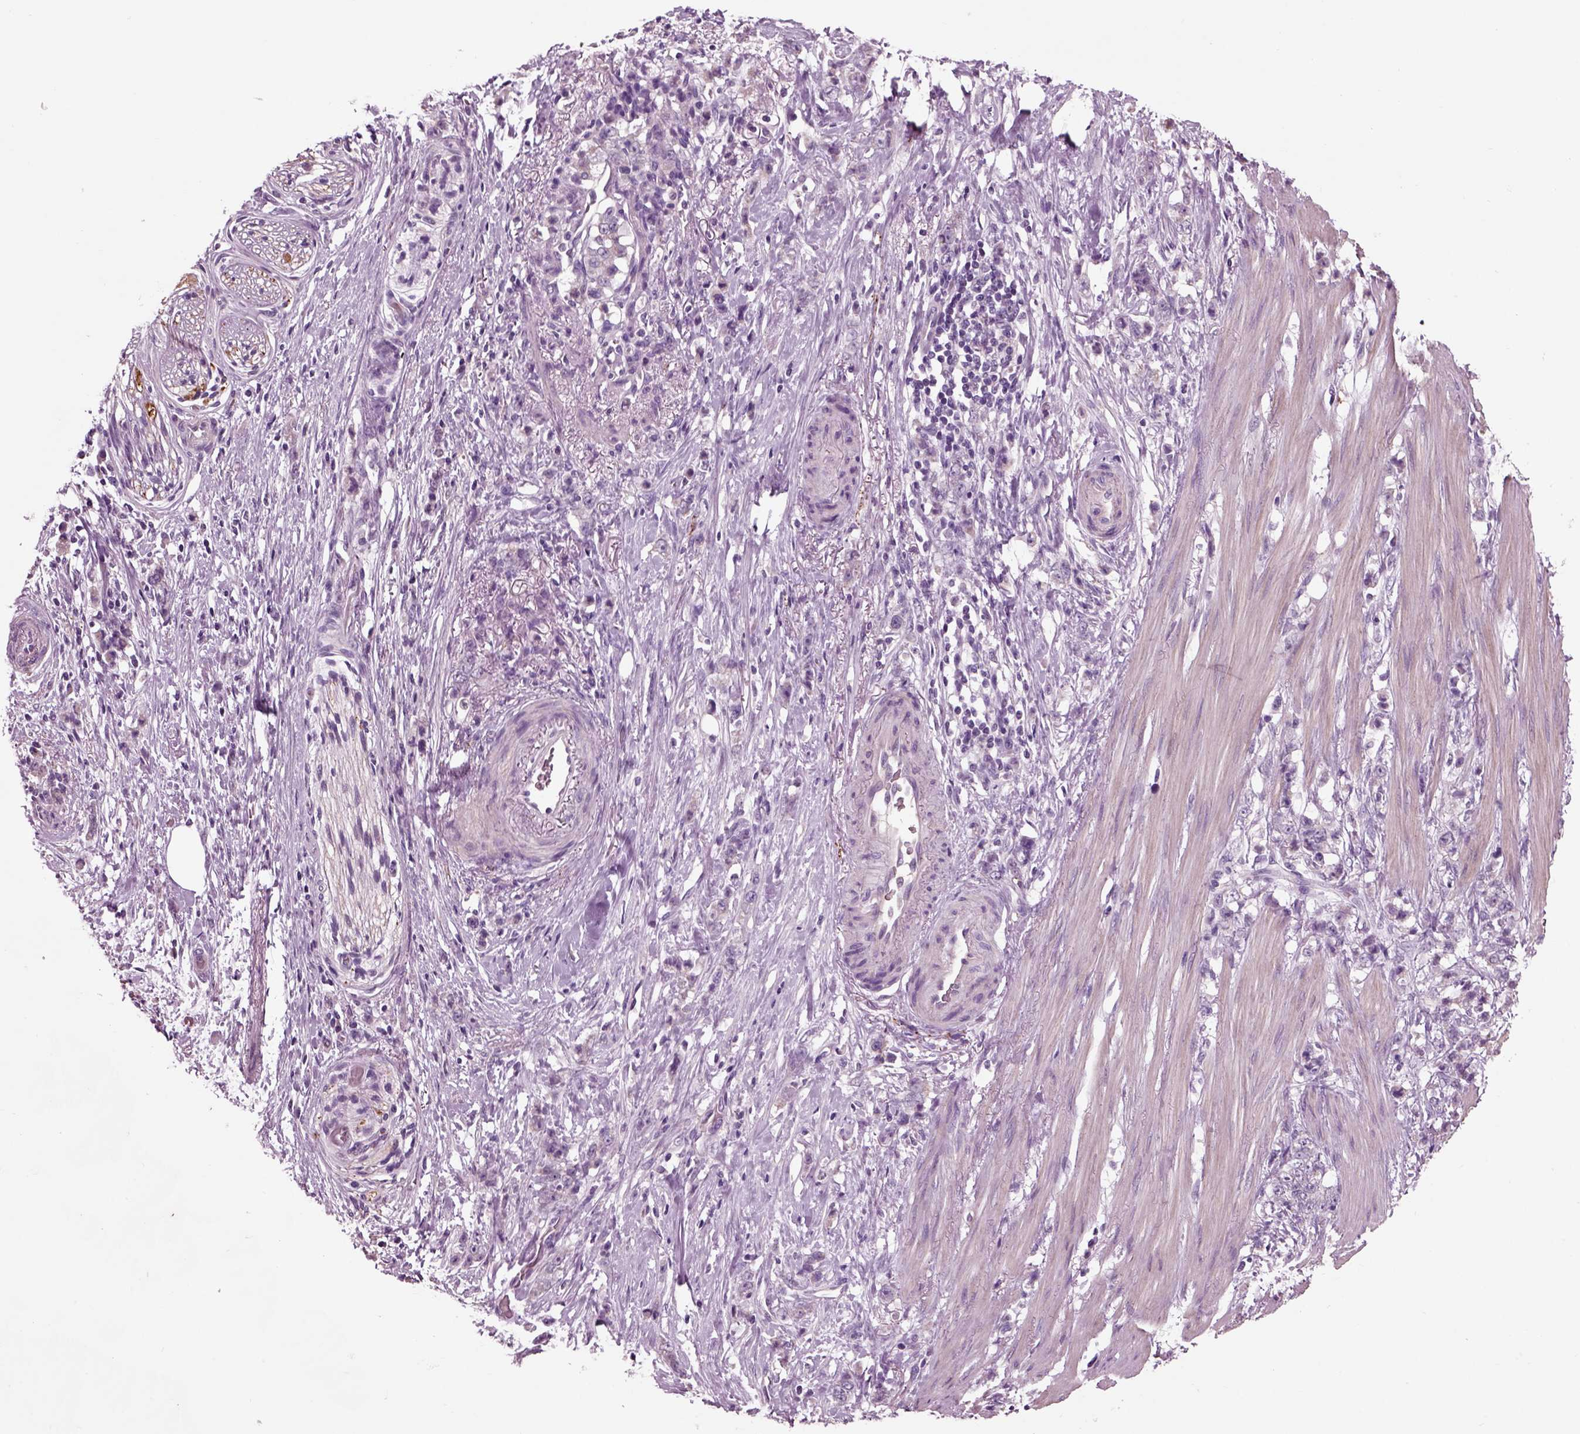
{"staining": {"intensity": "negative", "quantity": "none", "location": "none"}, "tissue": "stomach cancer", "cell_type": "Tumor cells", "image_type": "cancer", "snomed": [{"axis": "morphology", "description": "Adenocarcinoma, NOS"}, {"axis": "topography", "description": "Stomach, lower"}], "caption": "Immunohistochemistry histopathology image of neoplastic tissue: stomach cancer (adenocarcinoma) stained with DAB (3,3'-diaminobenzidine) shows no significant protein staining in tumor cells.", "gene": "CHGB", "patient": {"sex": "male", "age": 88}}